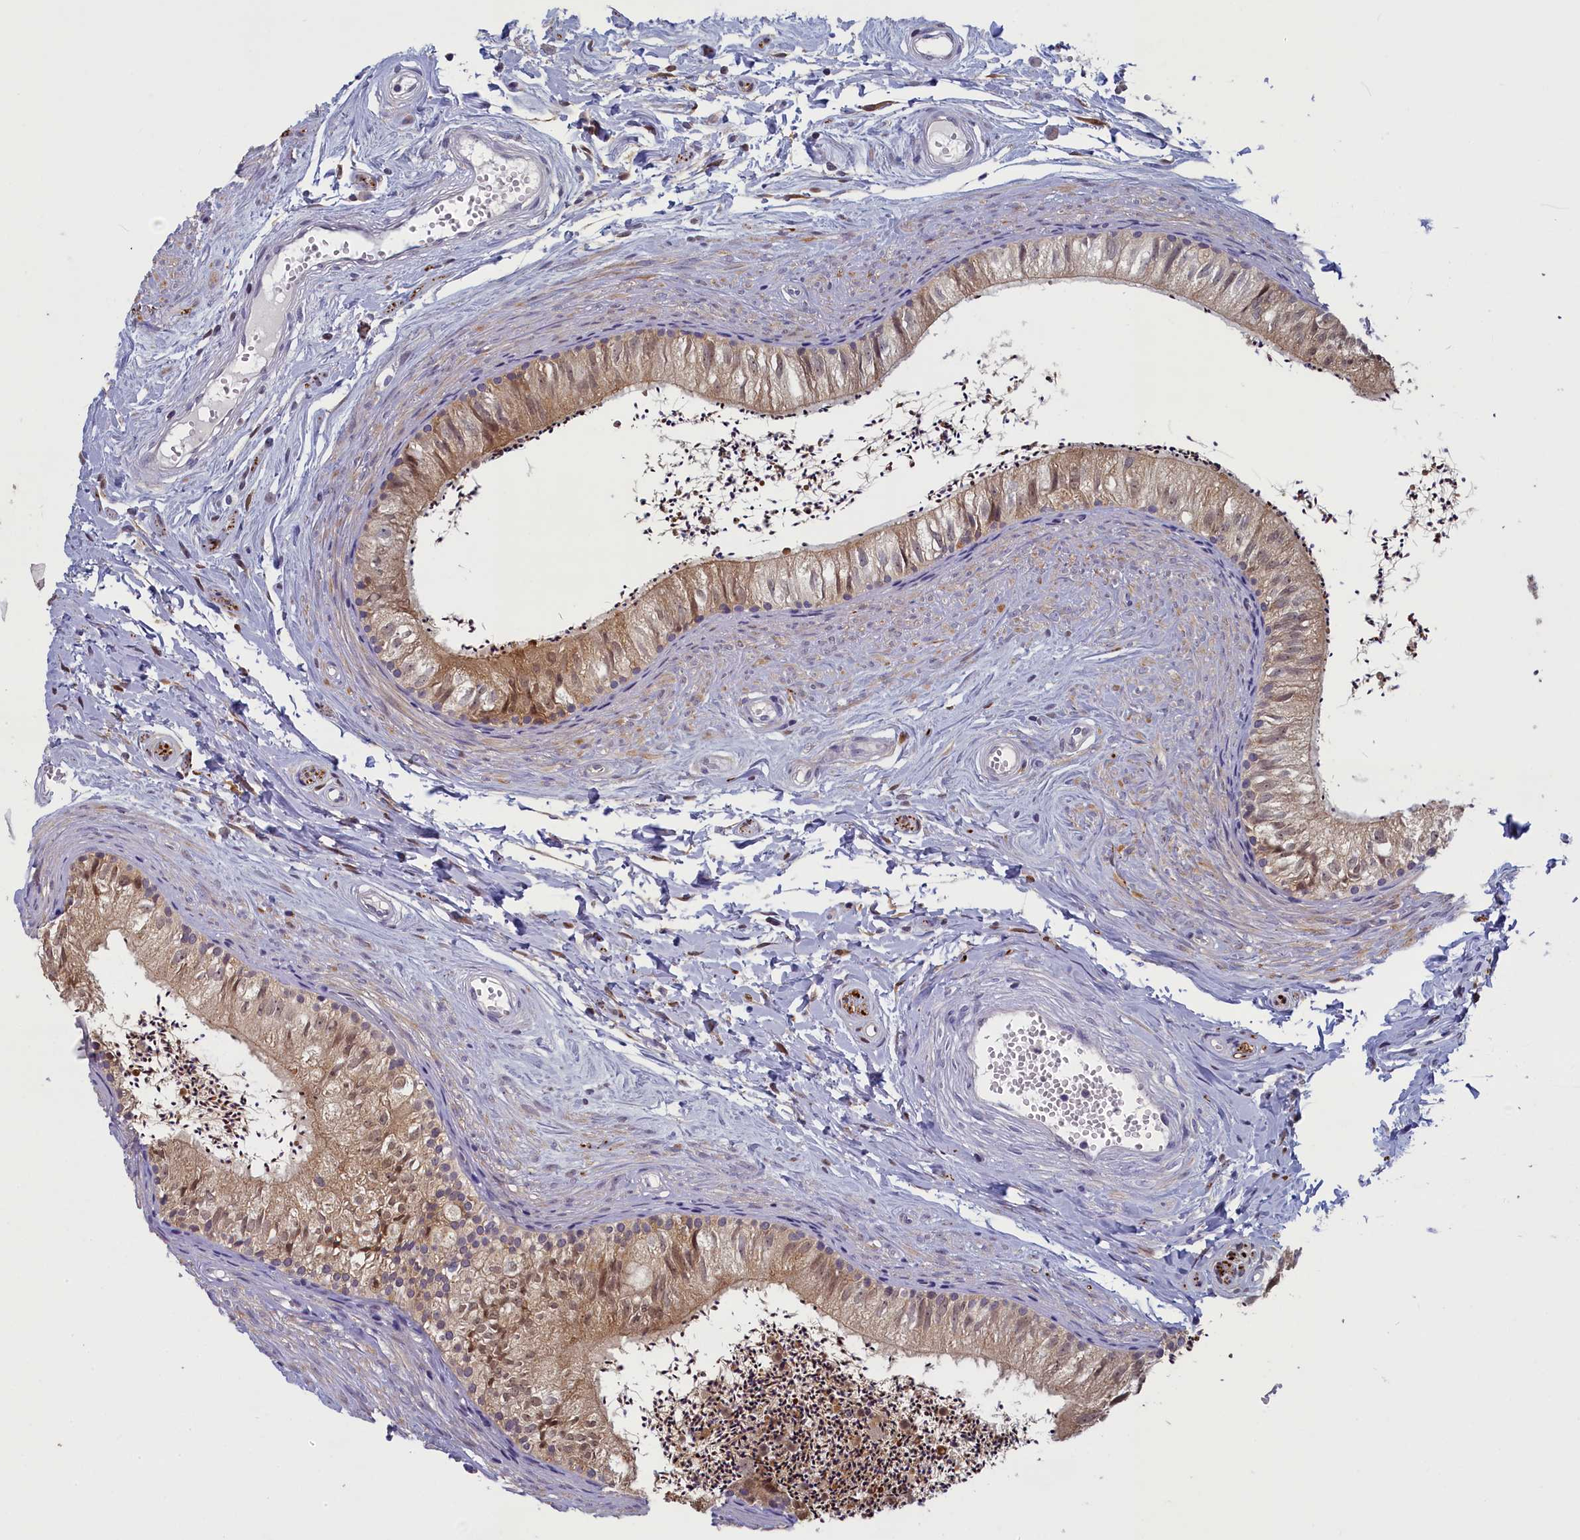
{"staining": {"intensity": "moderate", "quantity": ">75%", "location": "cytoplasmic/membranous,nuclear"}, "tissue": "epididymis", "cell_type": "Glandular cells", "image_type": "normal", "snomed": [{"axis": "morphology", "description": "Normal tissue, NOS"}, {"axis": "topography", "description": "Epididymis"}], "caption": "A micrograph showing moderate cytoplasmic/membranous,nuclear staining in approximately >75% of glandular cells in benign epididymis, as visualized by brown immunohistochemical staining.", "gene": "UCHL3", "patient": {"sex": "male", "age": 56}}